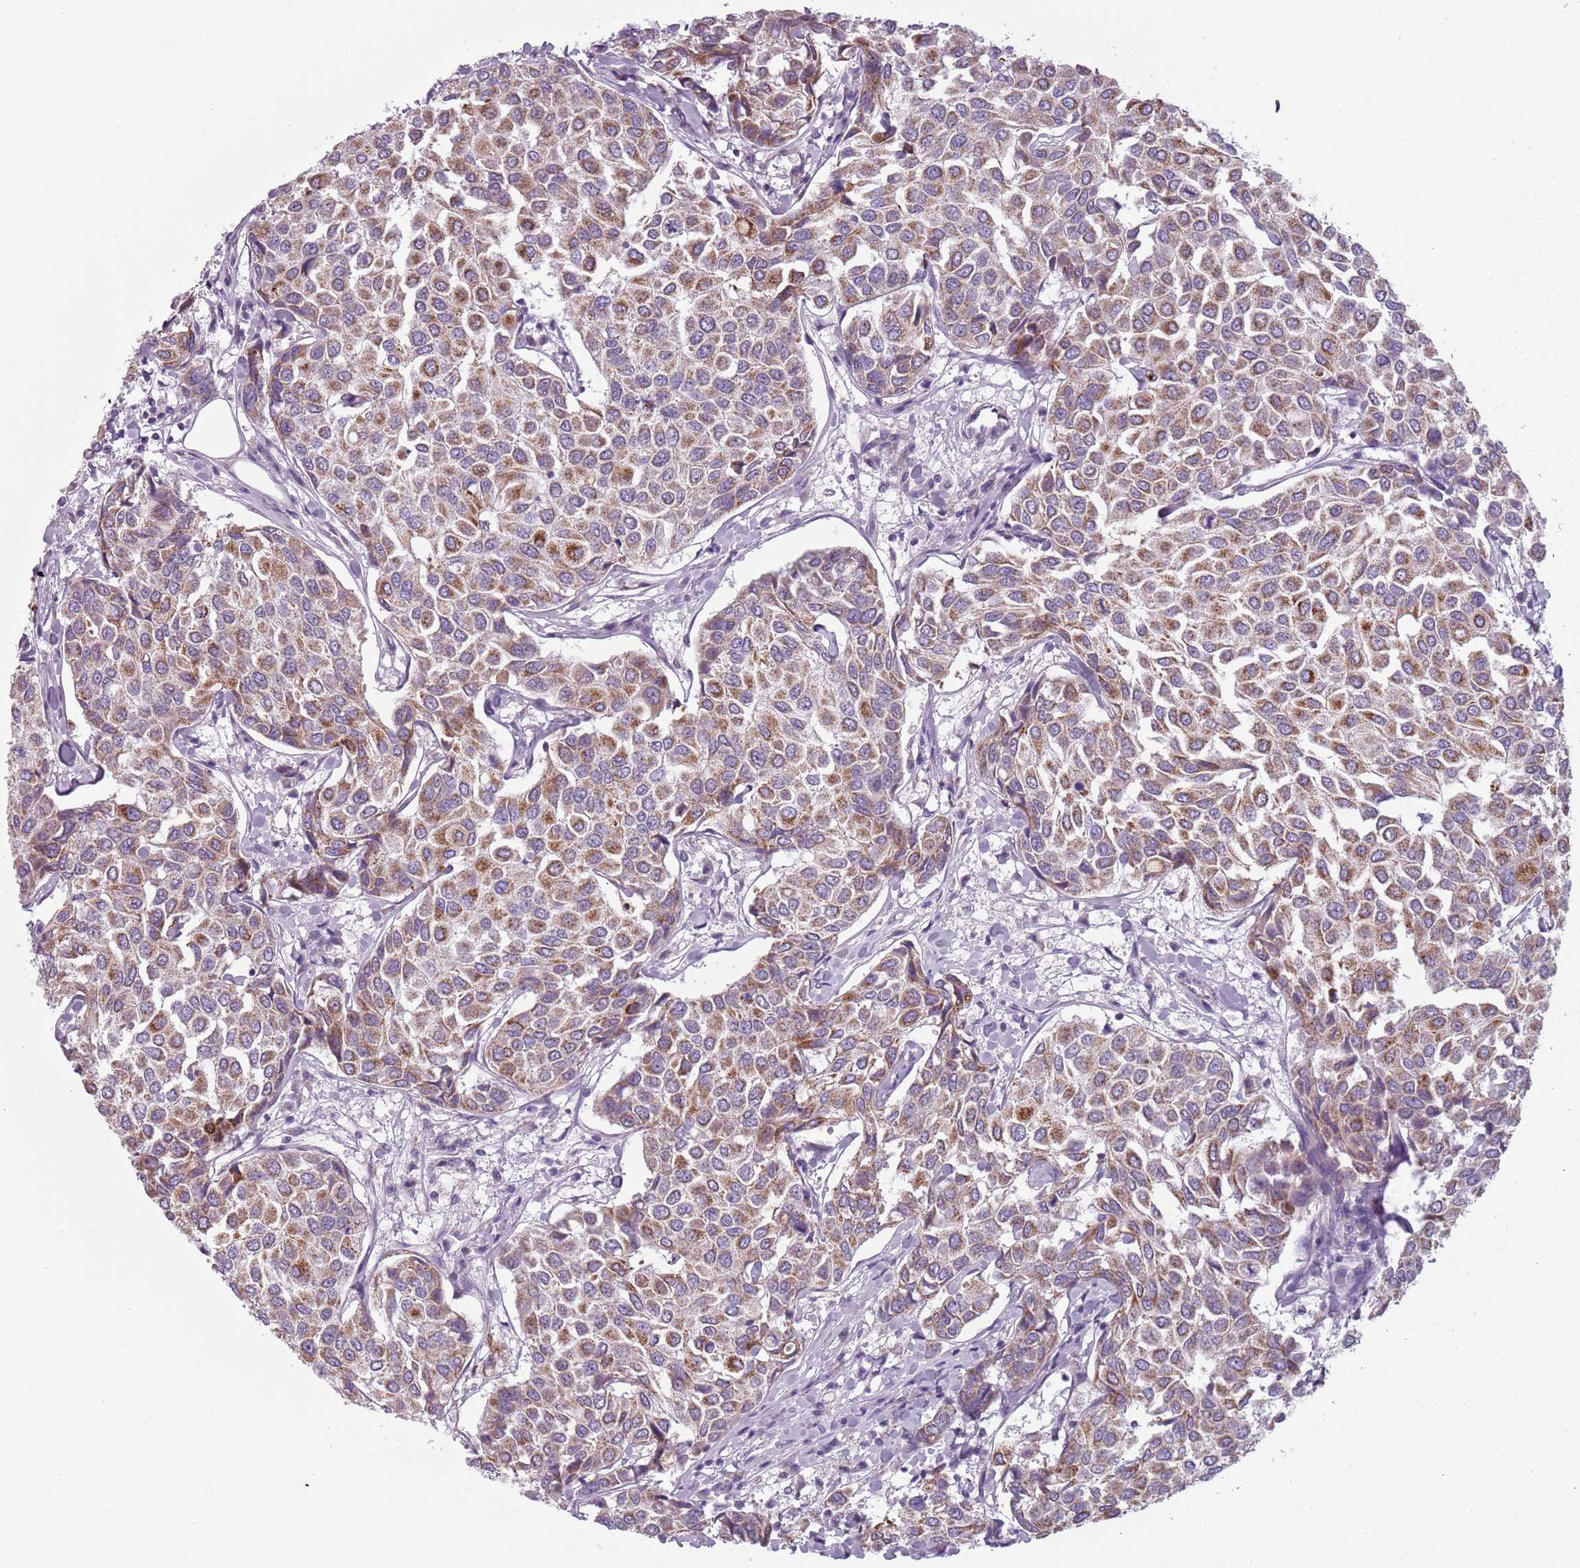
{"staining": {"intensity": "moderate", "quantity": ">75%", "location": "cytoplasmic/membranous"}, "tissue": "breast cancer", "cell_type": "Tumor cells", "image_type": "cancer", "snomed": [{"axis": "morphology", "description": "Duct carcinoma"}, {"axis": "topography", "description": "Breast"}], "caption": "Brown immunohistochemical staining in breast invasive ductal carcinoma exhibits moderate cytoplasmic/membranous staining in about >75% of tumor cells. The protein is shown in brown color, while the nuclei are stained blue.", "gene": "MEGF8", "patient": {"sex": "female", "age": 55}}